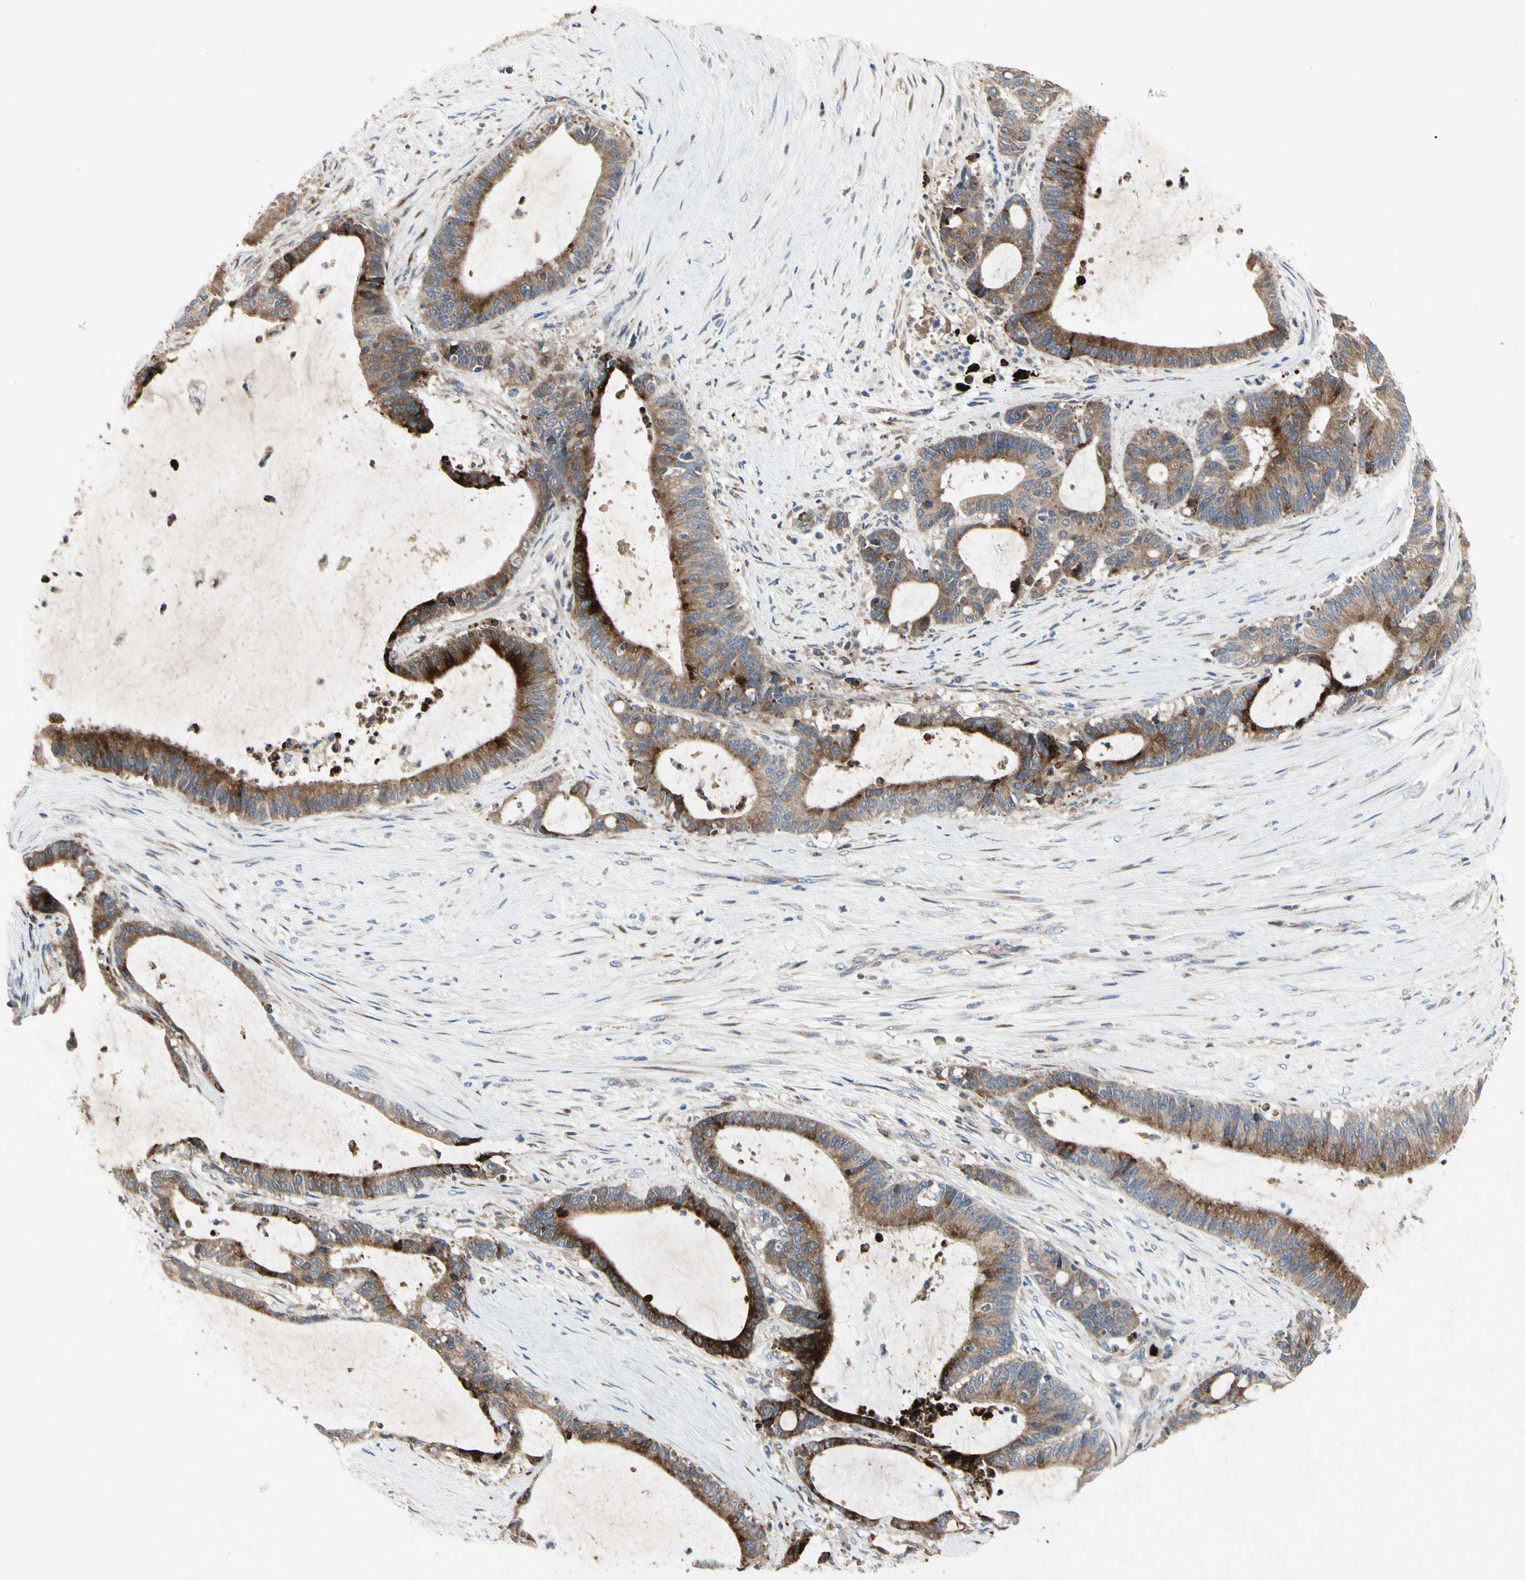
{"staining": {"intensity": "moderate", "quantity": ">75%", "location": "cytoplasmic/membranous"}, "tissue": "liver cancer", "cell_type": "Tumor cells", "image_type": "cancer", "snomed": [{"axis": "morphology", "description": "Cholangiocarcinoma"}, {"axis": "topography", "description": "Liver"}], "caption": "IHC (DAB (3,3'-diaminobenzidine)) staining of liver cancer displays moderate cytoplasmic/membranous protein positivity in approximately >75% of tumor cells.", "gene": "MMEL1", "patient": {"sex": "female", "age": 73}}